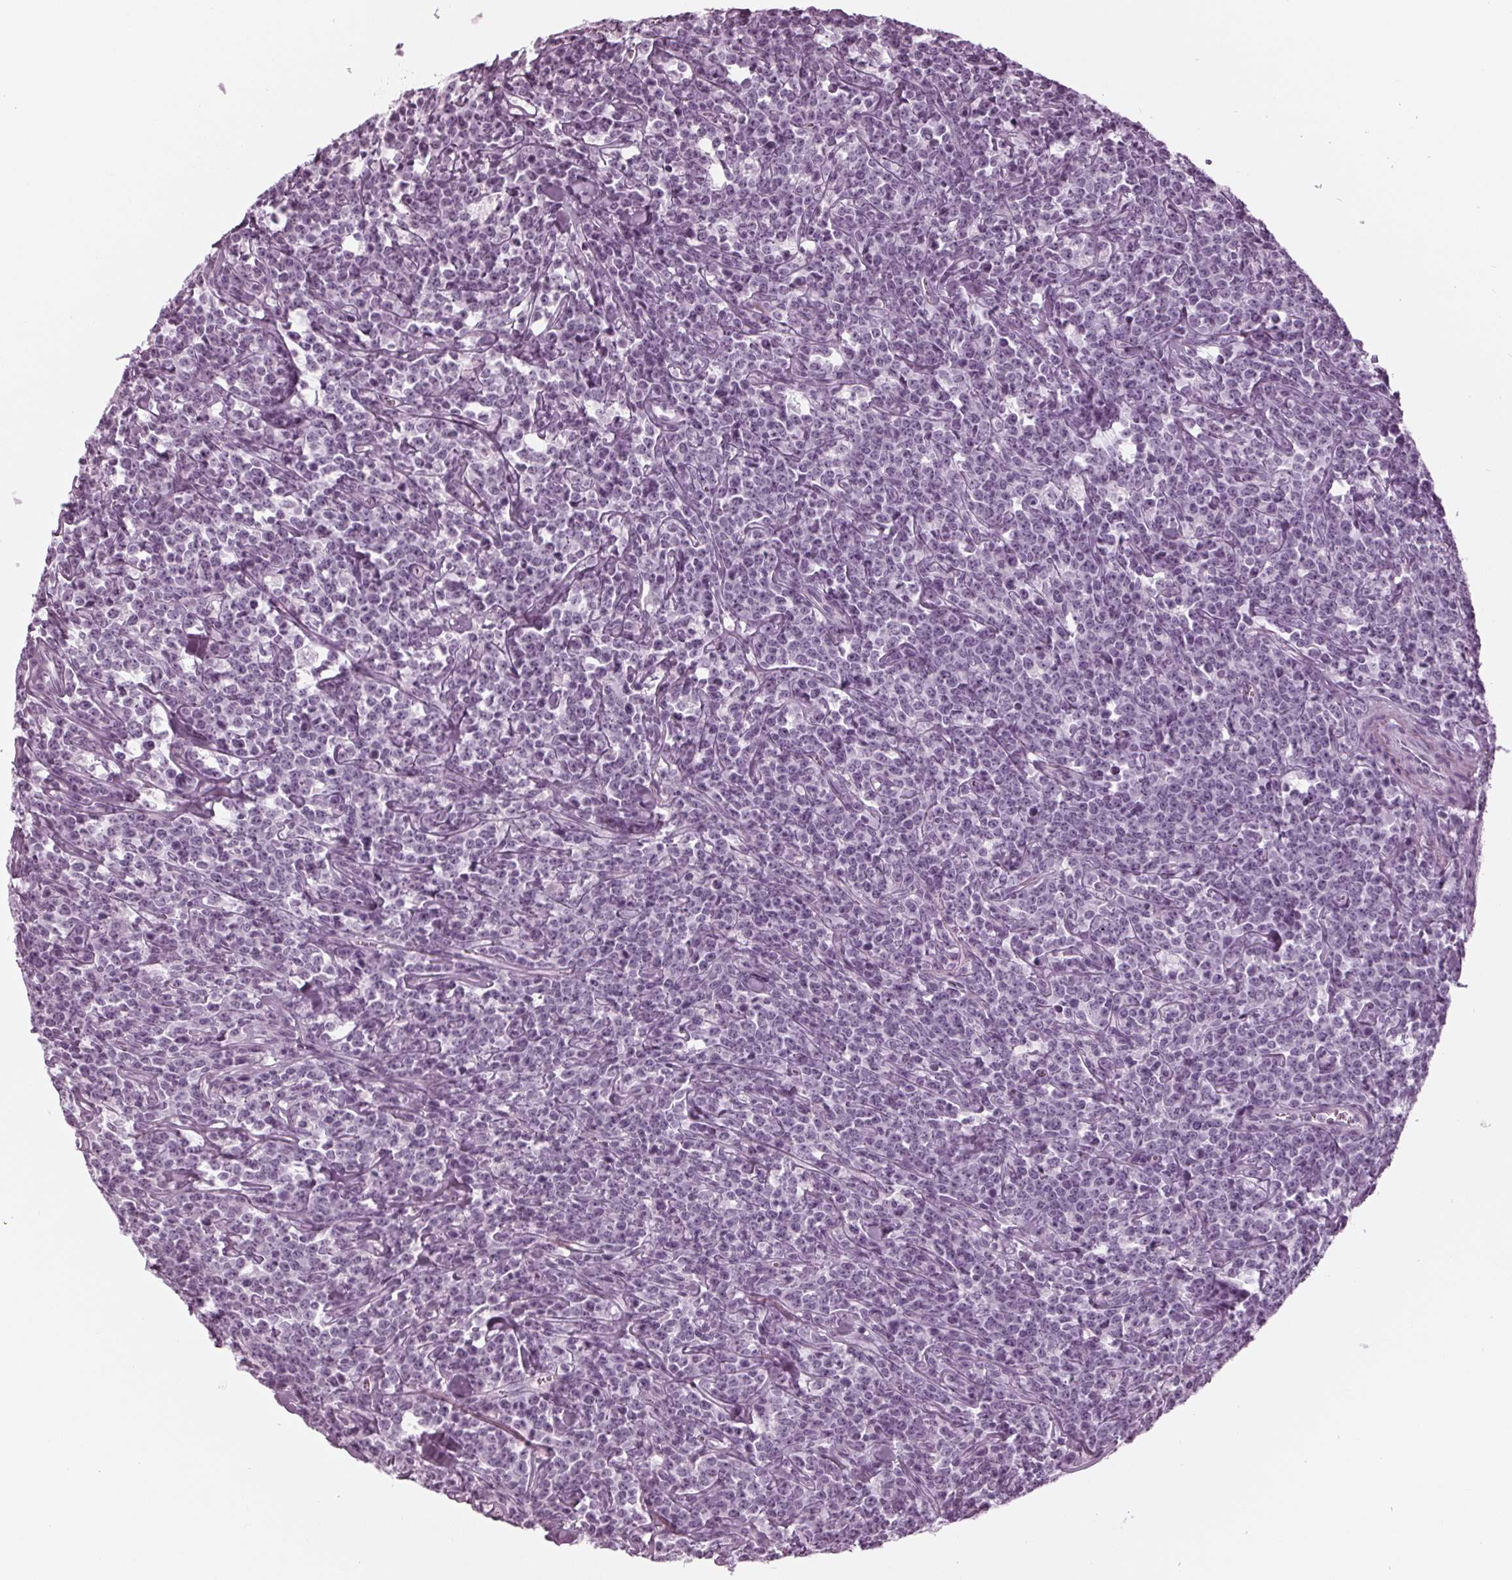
{"staining": {"intensity": "negative", "quantity": "none", "location": "none"}, "tissue": "lymphoma", "cell_type": "Tumor cells", "image_type": "cancer", "snomed": [{"axis": "morphology", "description": "Malignant lymphoma, non-Hodgkin's type, High grade"}, {"axis": "topography", "description": "Small intestine"}], "caption": "Immunohistochemistry photomicrograph of human lymphoma stained for a protein (brown), which reveals no expression in tumor cells.", "gene": "KRT28", "patient": {"sex": "female", "age": 56}}